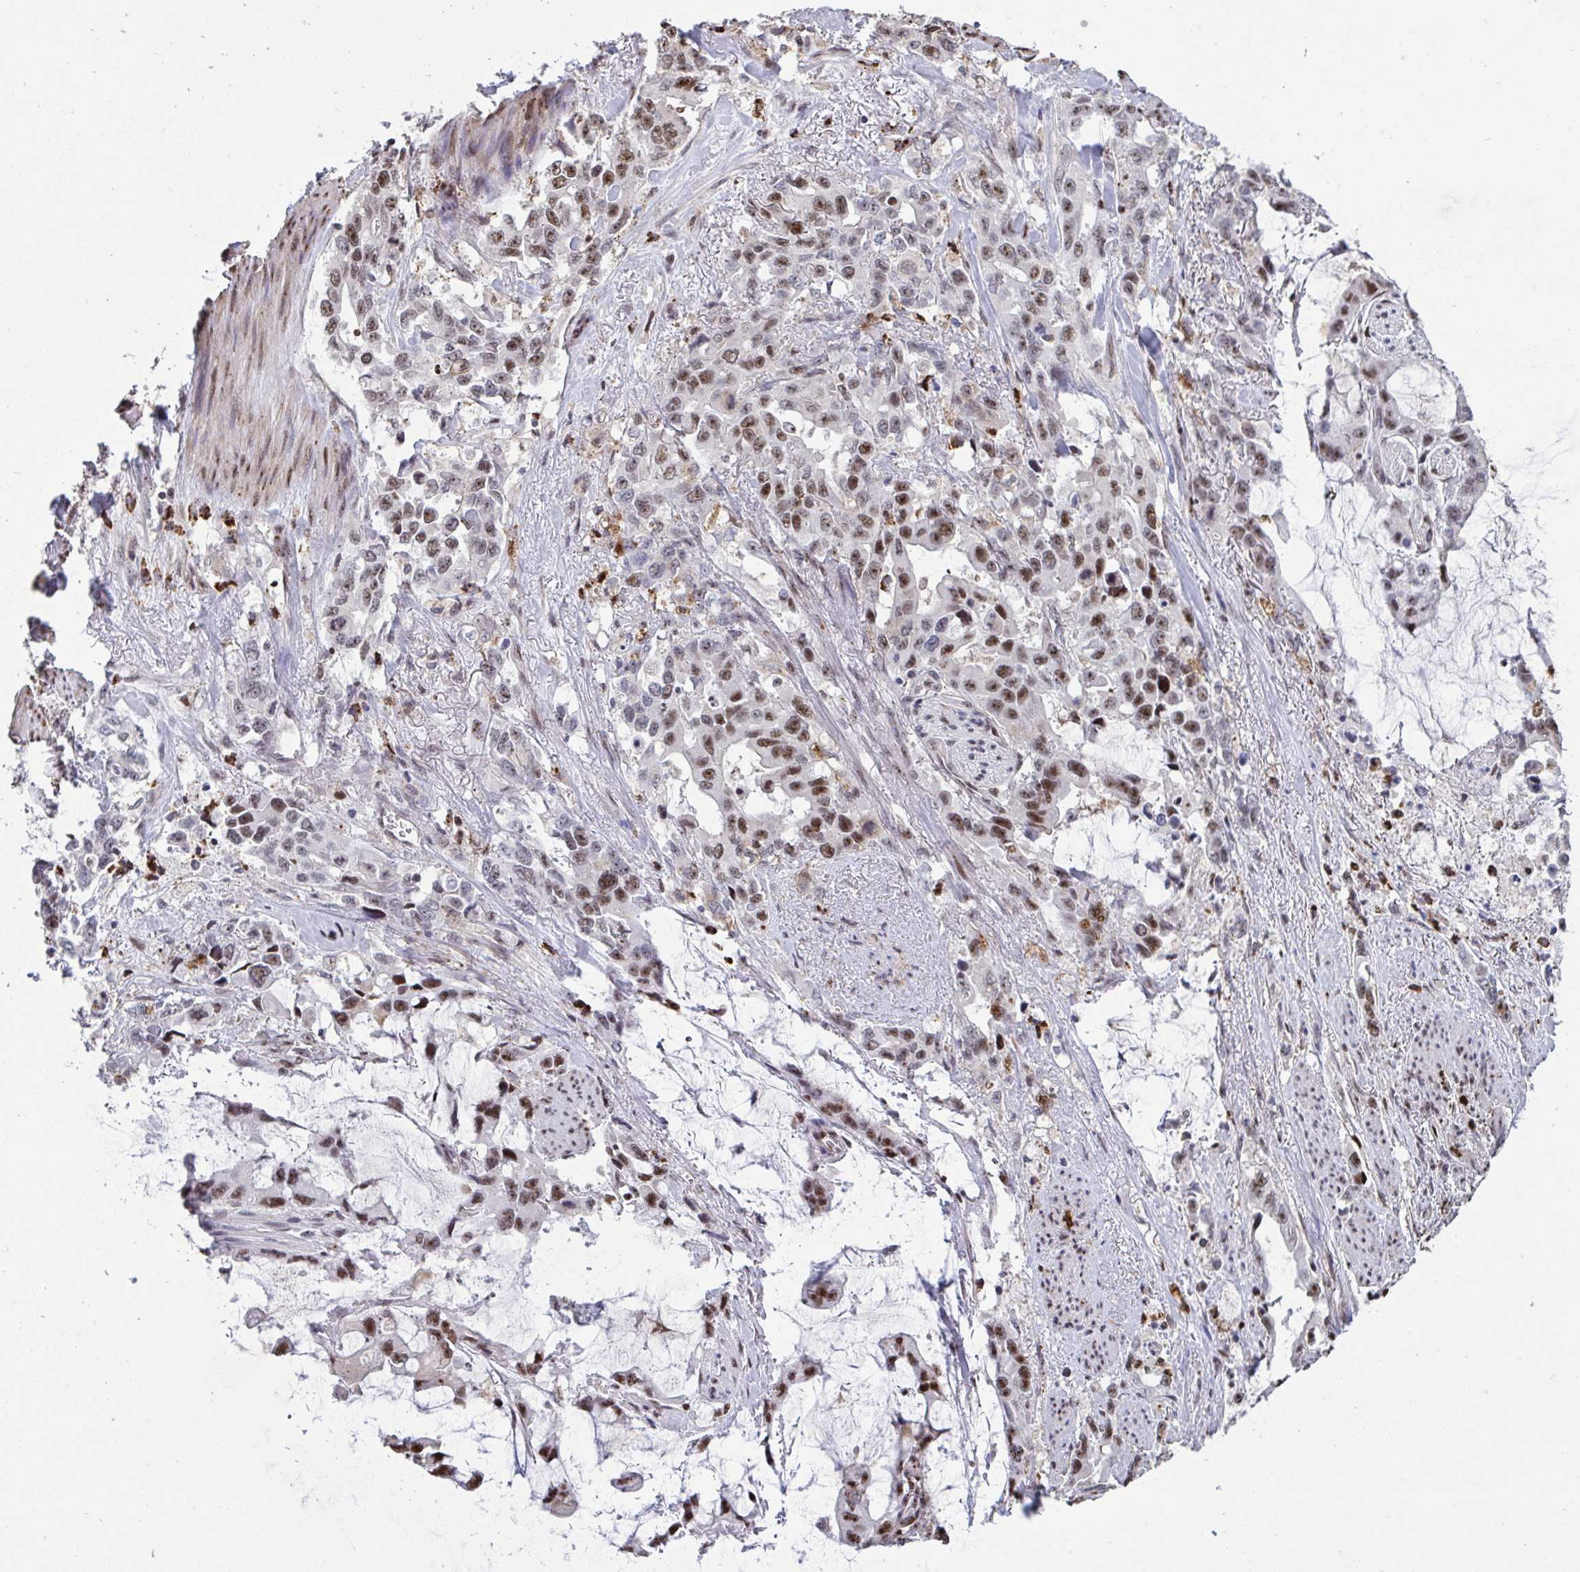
{"staining": {"intensity": "moderate", "quantity": "25%-75%", "location": "nuclear"}, "tissue": "stomach cancer", "cell_type": "Tumor cells", "image_type": "cancer", "snomed": [{"axis": "morphology", "description": "Adenocarcinoma, NOS"}, {"axis": "topography", "description": "Stomach, upper"}], "caption": "A micrograph of human stomach cancer (adenocarcinoma) stained for a protein demonstrates moderate nuclear brown staining in tumor cells.", "gene": "PELI2", "patient": {"sex": "male", "age": 85}}